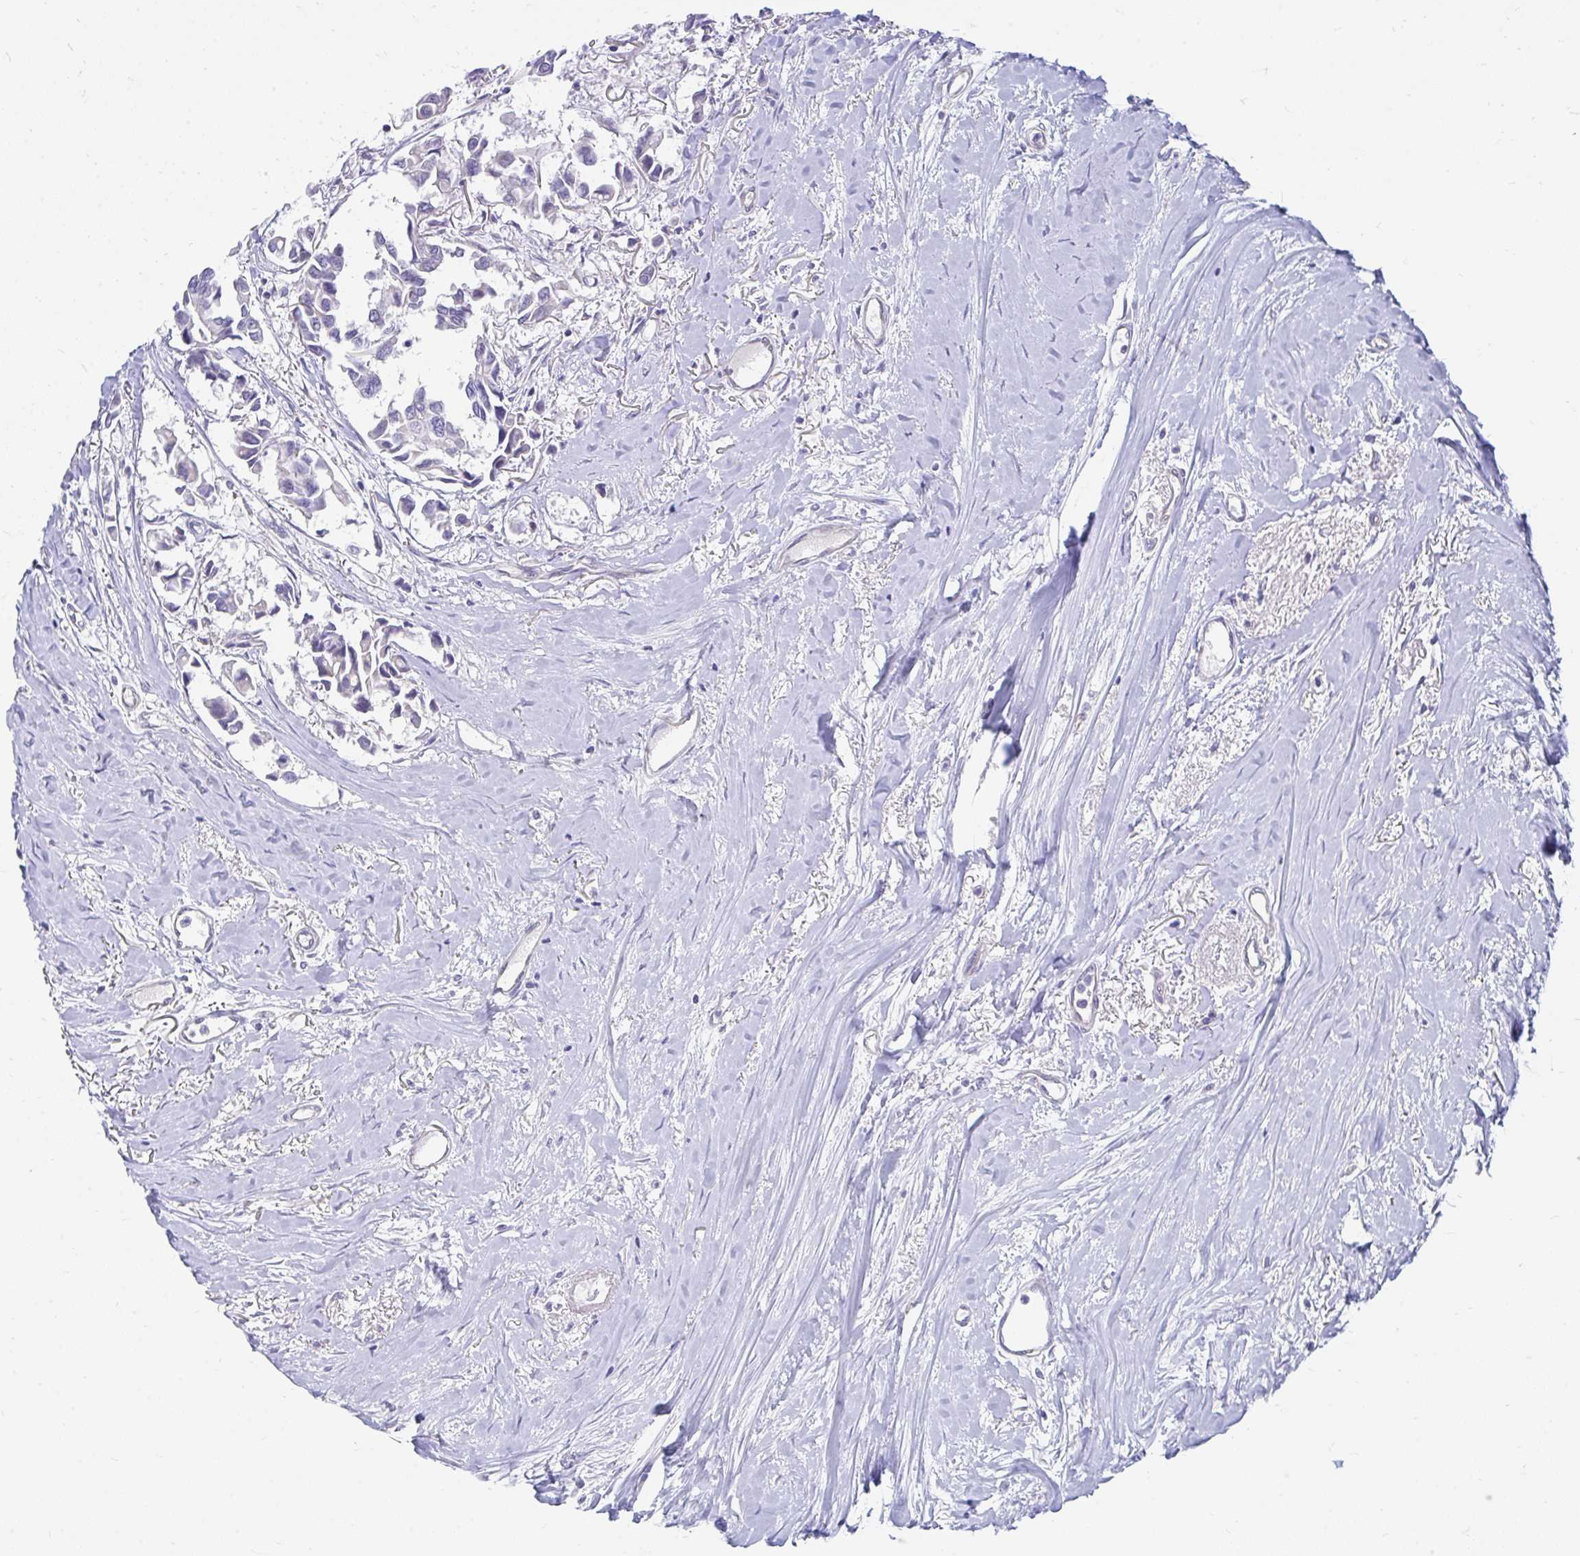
{"staining": {"intensity": "negative", "quantity": "none", "location": "none"}, "tissue": "breast cancer", "cell_type": "Tumor cells", "image_type": "cancer", "snomed": [{"axis": "morphology", "description": "Duct carcinoma"}, {"axis": "topography", "description": "Breast"}], "caption": "Micrograph shows no significant protein expression in tumor cells of breast infiltrating ductal carcinoma. (DAB immunohistochemistry (IHC), high magnification).", "gene": "FHIP1B", "patient": {"sex": "female", "age": 54}}